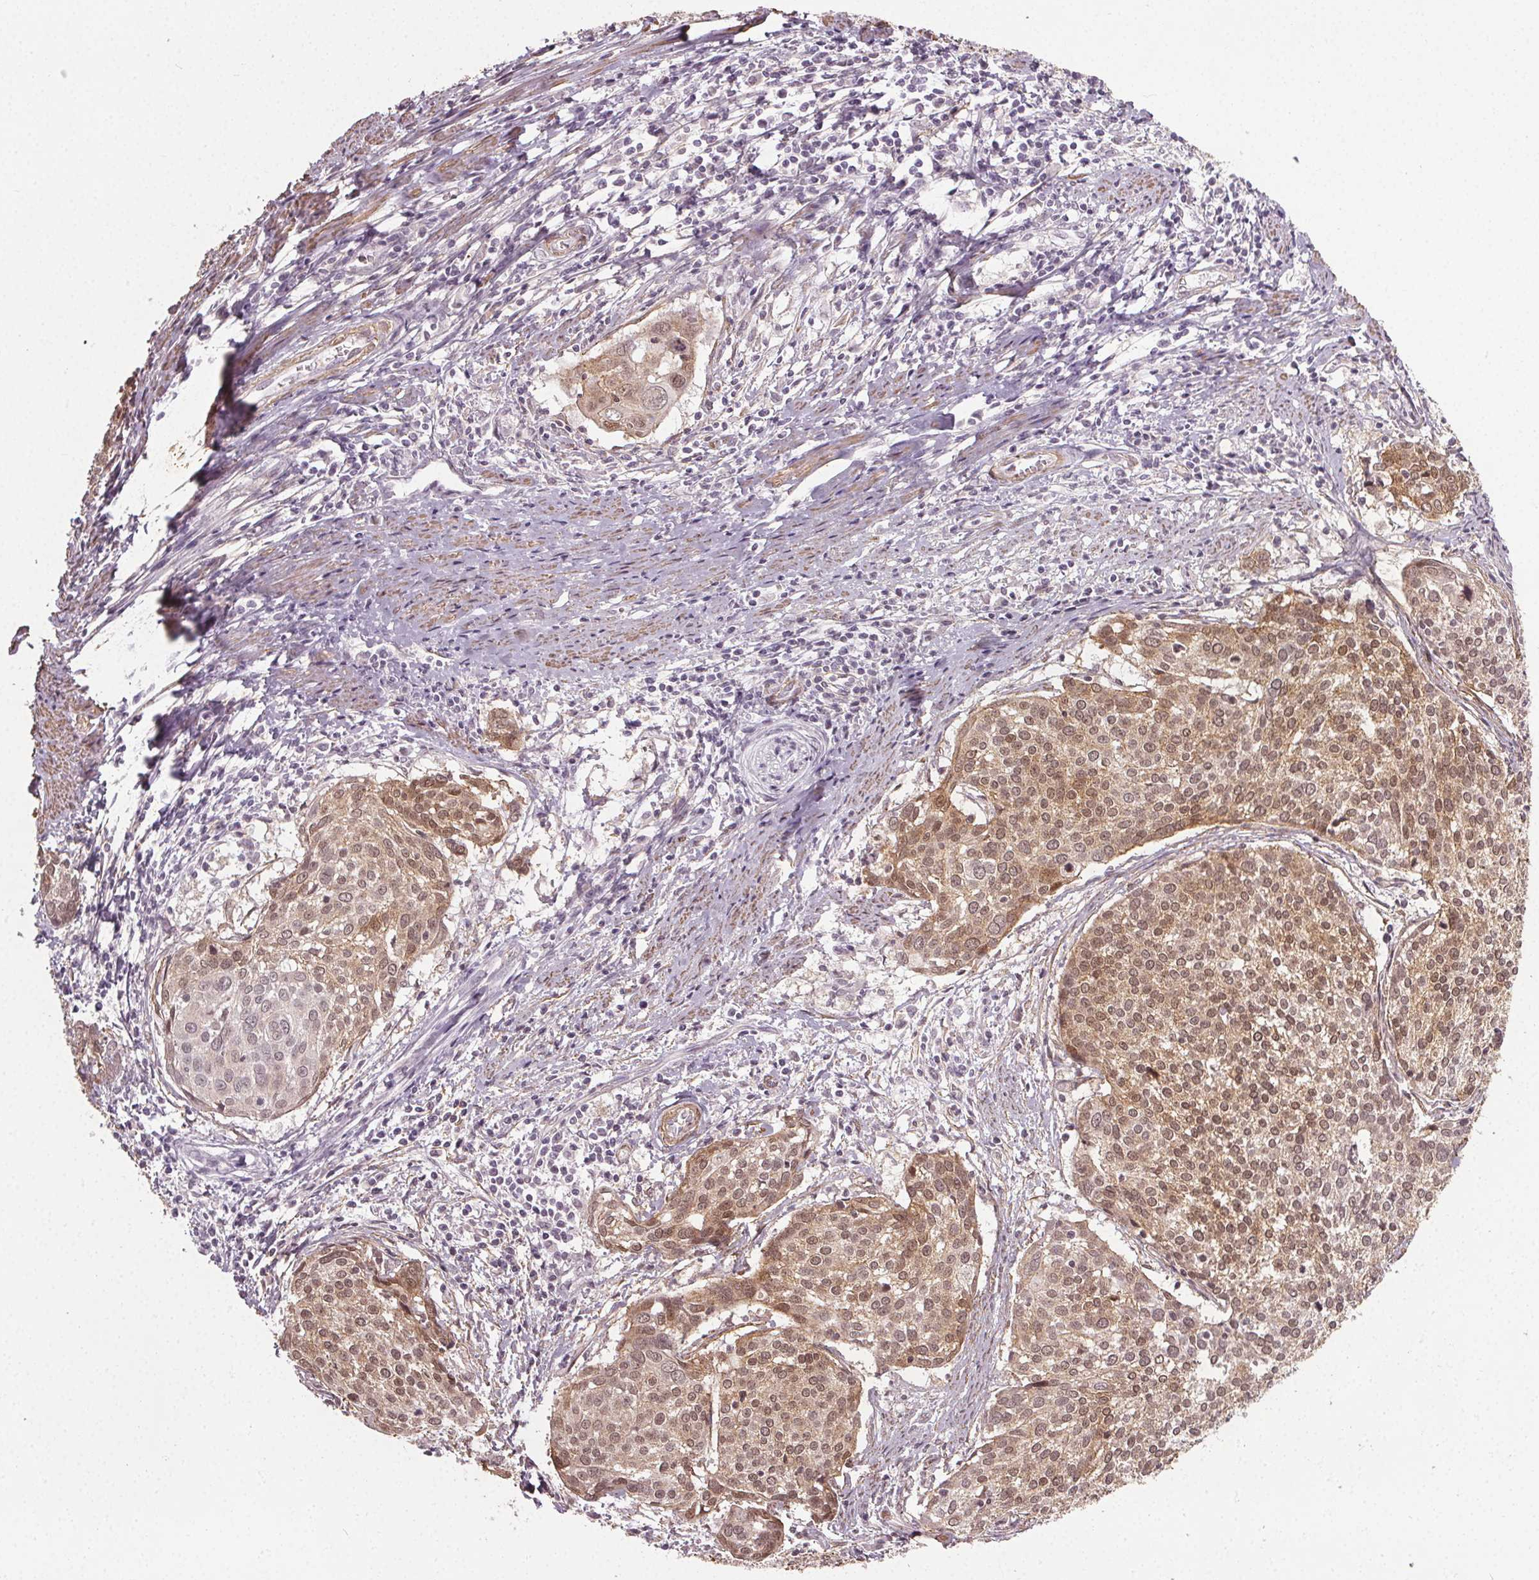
{"staining": {"intensity": "moderate", "quantity": "25%-75%", "location": "cytoplasmic/membranous,nuclear"}, "tissue": "cervical cancer", "cell_type": "Tumor cells", "image_type": "cancer", "snomed": [{"axis": "morphology", "description": "Squamous cell carcinoma, NOS"}, {"axis": "topography", "description": "Cervix"}], "caption": "Moderate cytoplasmic/membranous and nuclear protein staining is identified in approximately 25%-75% of tumor cells in cervical squamous cell carcinoma. (IHC, brightfield microscopy, high magnification).", "gene": "PKP1", "patient": {"sex": "female", "age": 39}}